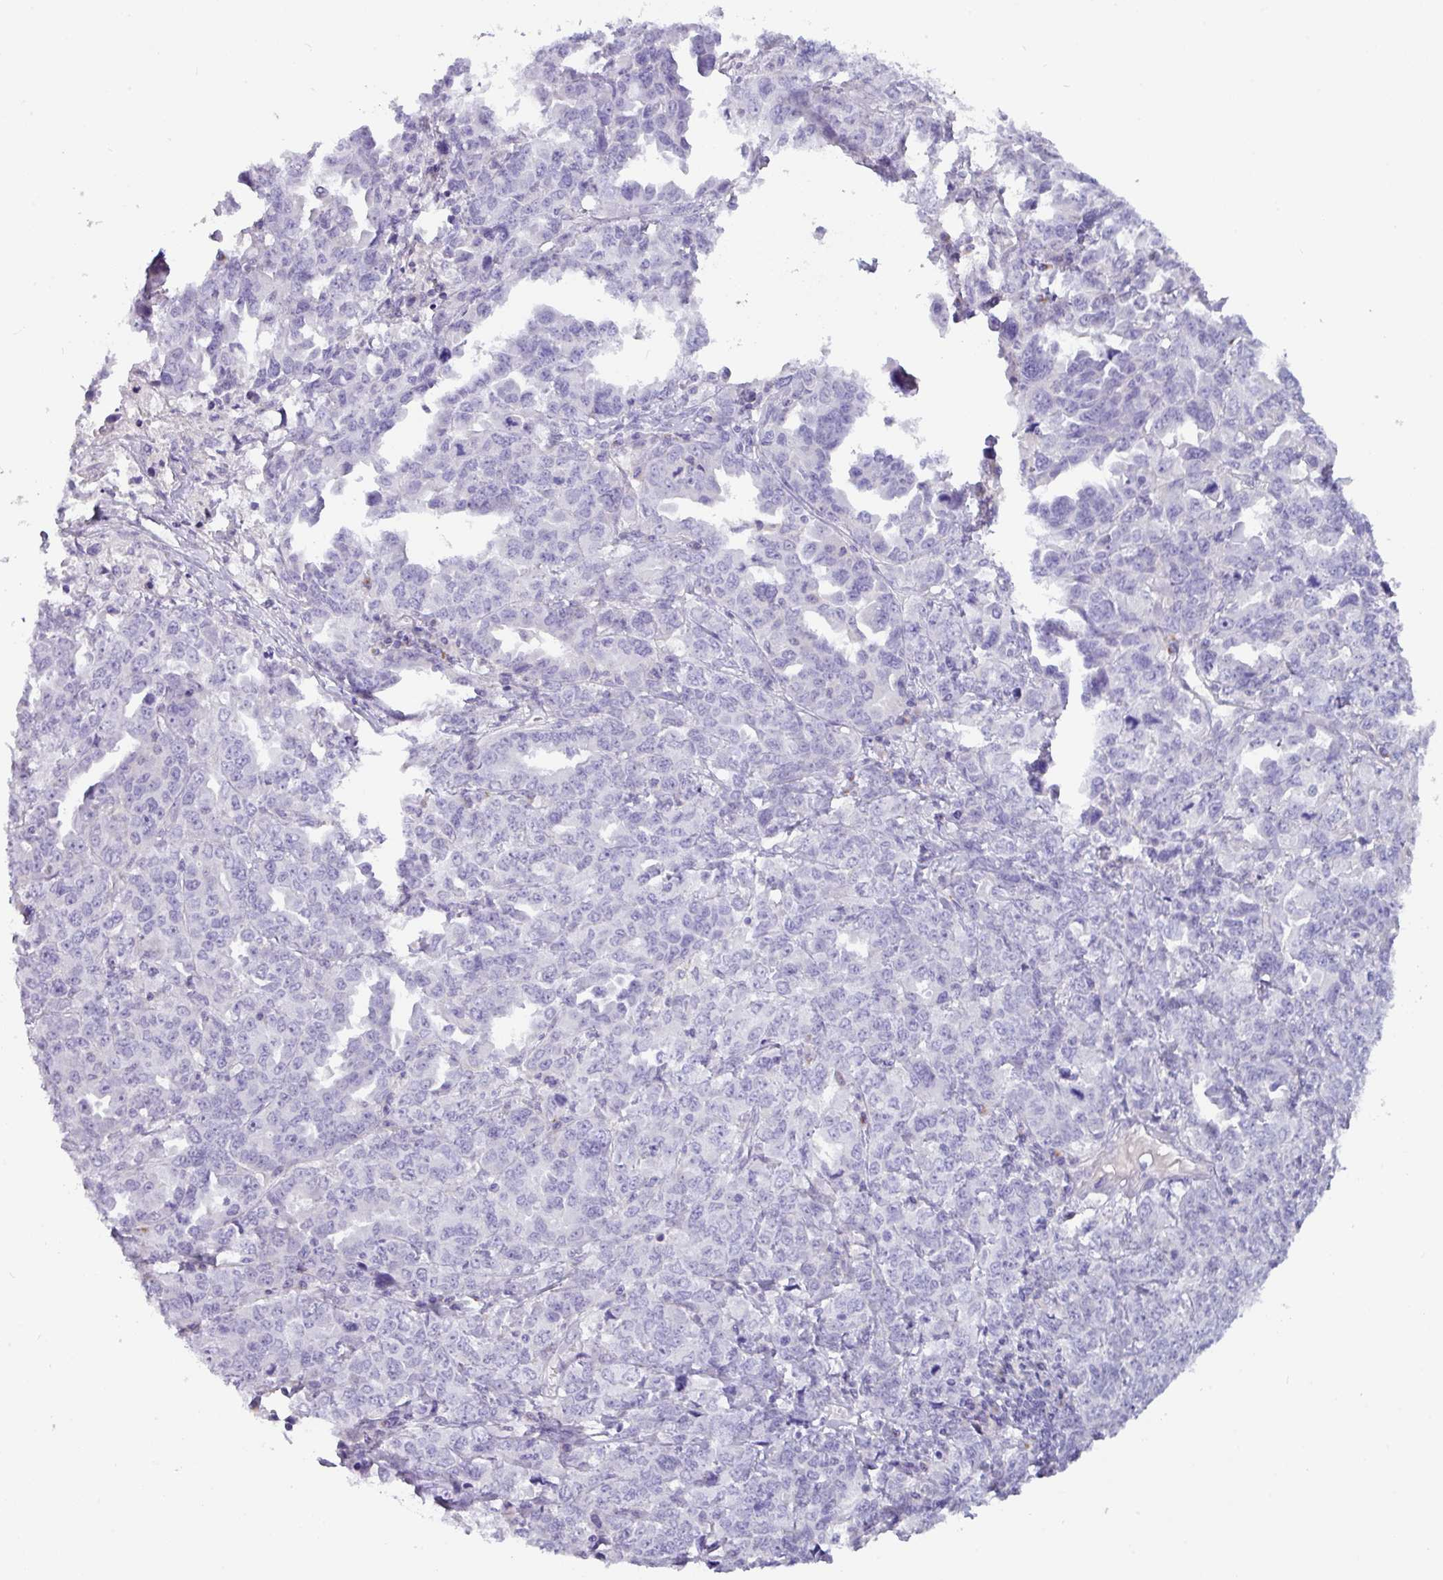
{"staining": {"intensity": "negative", "quantity": "none", "location": "none"}, "tissue": "ovarian cancer", "cell_type": "Tumor cells", "image_type": "cancer", "snomed": [{"axis": "morphology", "description": "Adenocarcinoma, NOS"}, {"axis": "morphology", "description": "Carcinoma, endometroid"}, {"axis": "topography", "description": "Ovary"}], "caption": "IHC micrograph of ovarian cancer stained for a protein (brown), which reveals no positivity in tumor cells.", "gene": "ZNF524", "patient": {"sex": "female", "age": 72}}